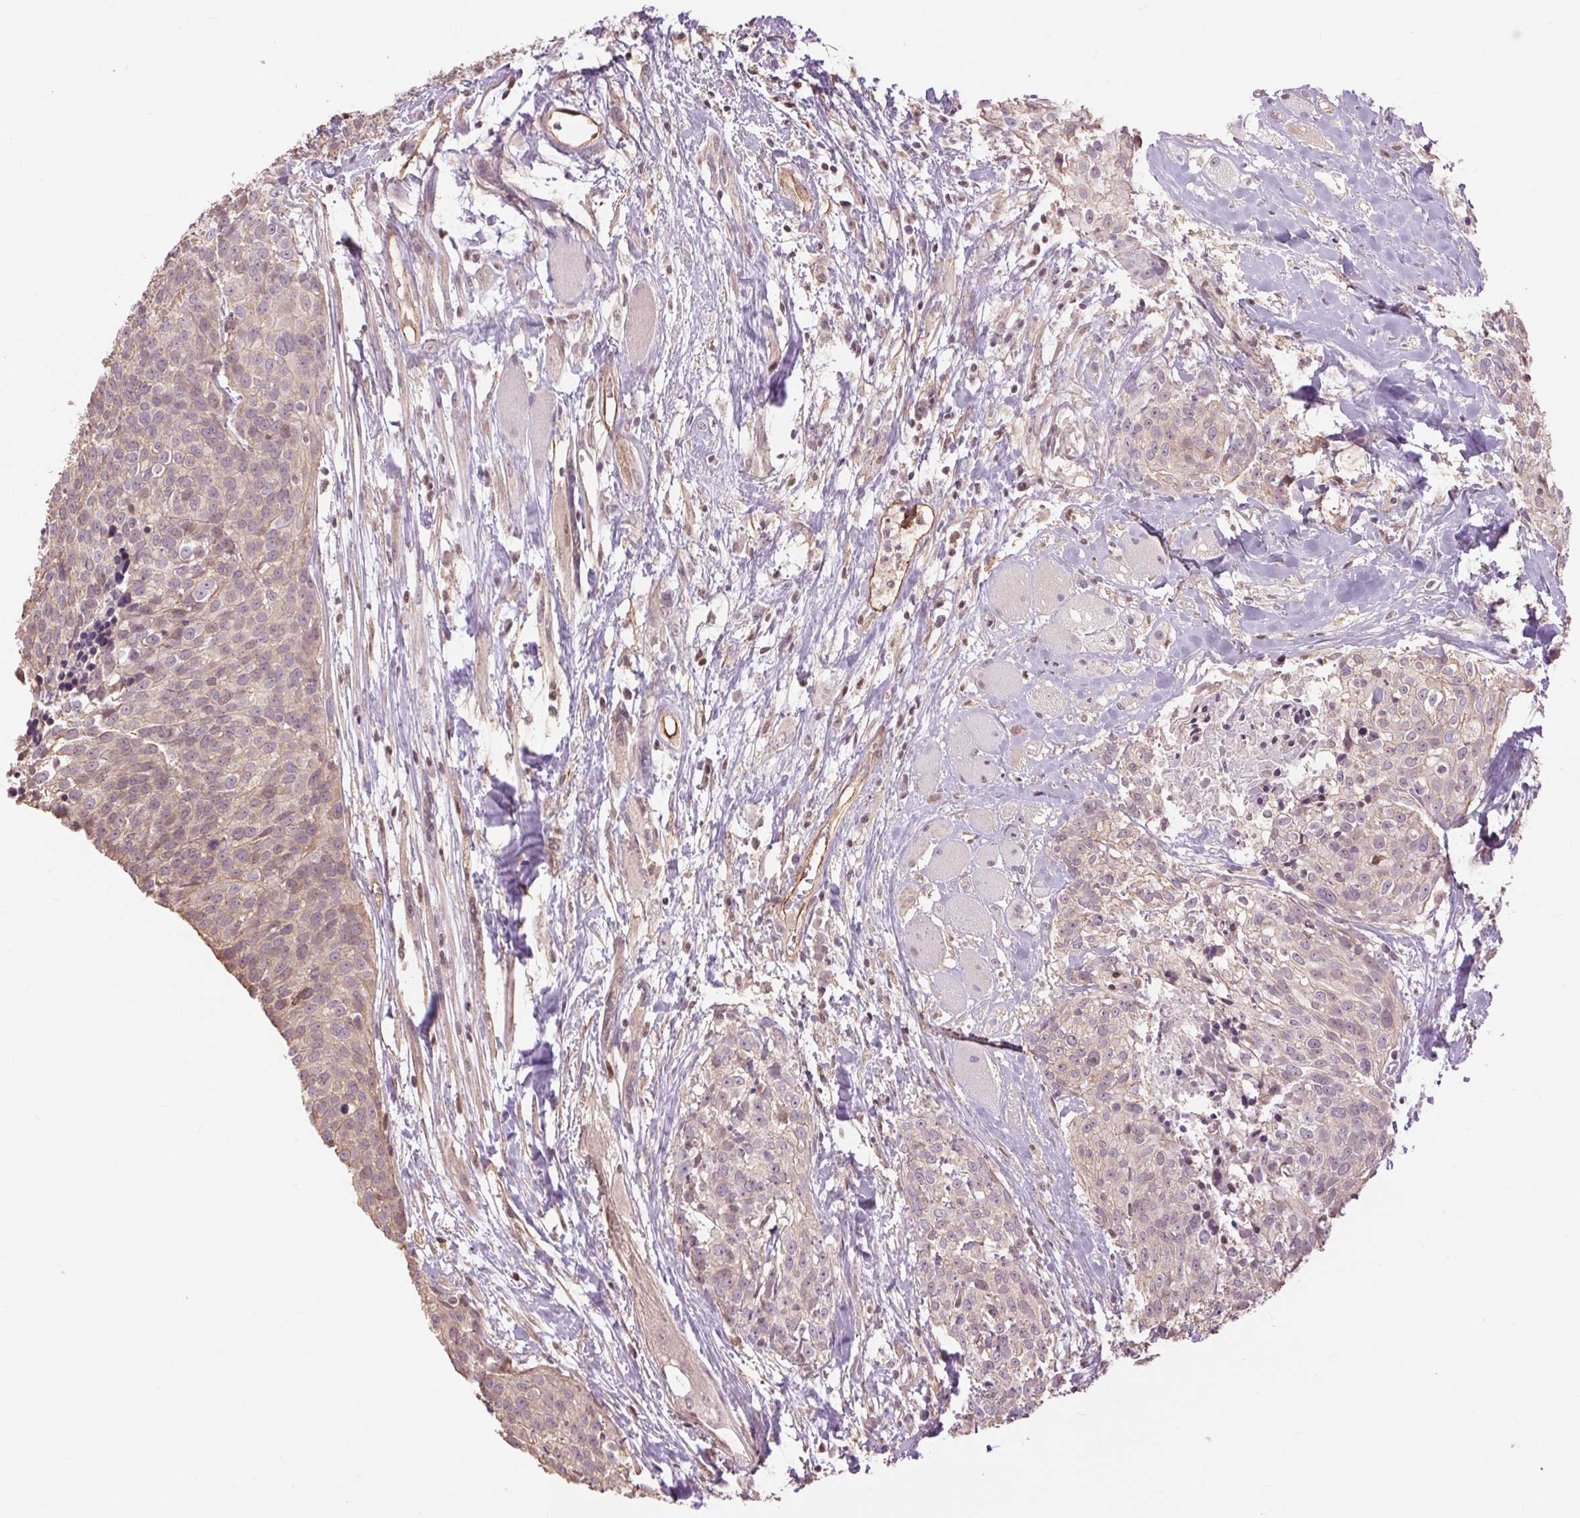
{"staining": {"intensity": "negative", "quantity": "none", "location": "none"}, "tissue": "head and neck cancer", "cell_type": "Tumor cells", "image_type": "cancer", "snomed": [{"axis": "morphology", "description": "Squamous cell carcinoma, NOS"}, {"axis": "topography", "description": "Oral tissue"}, {"axis": "topography", "description": "Head-Neck"}], "caption": "Human squamous cell carcinoma (head and neck) stained for a protein using immunohistochemistry (IHC) exhibits no positivity in tumor cells.", "gene": "PALM", "patient": {"sex": "male", "age": 64}}